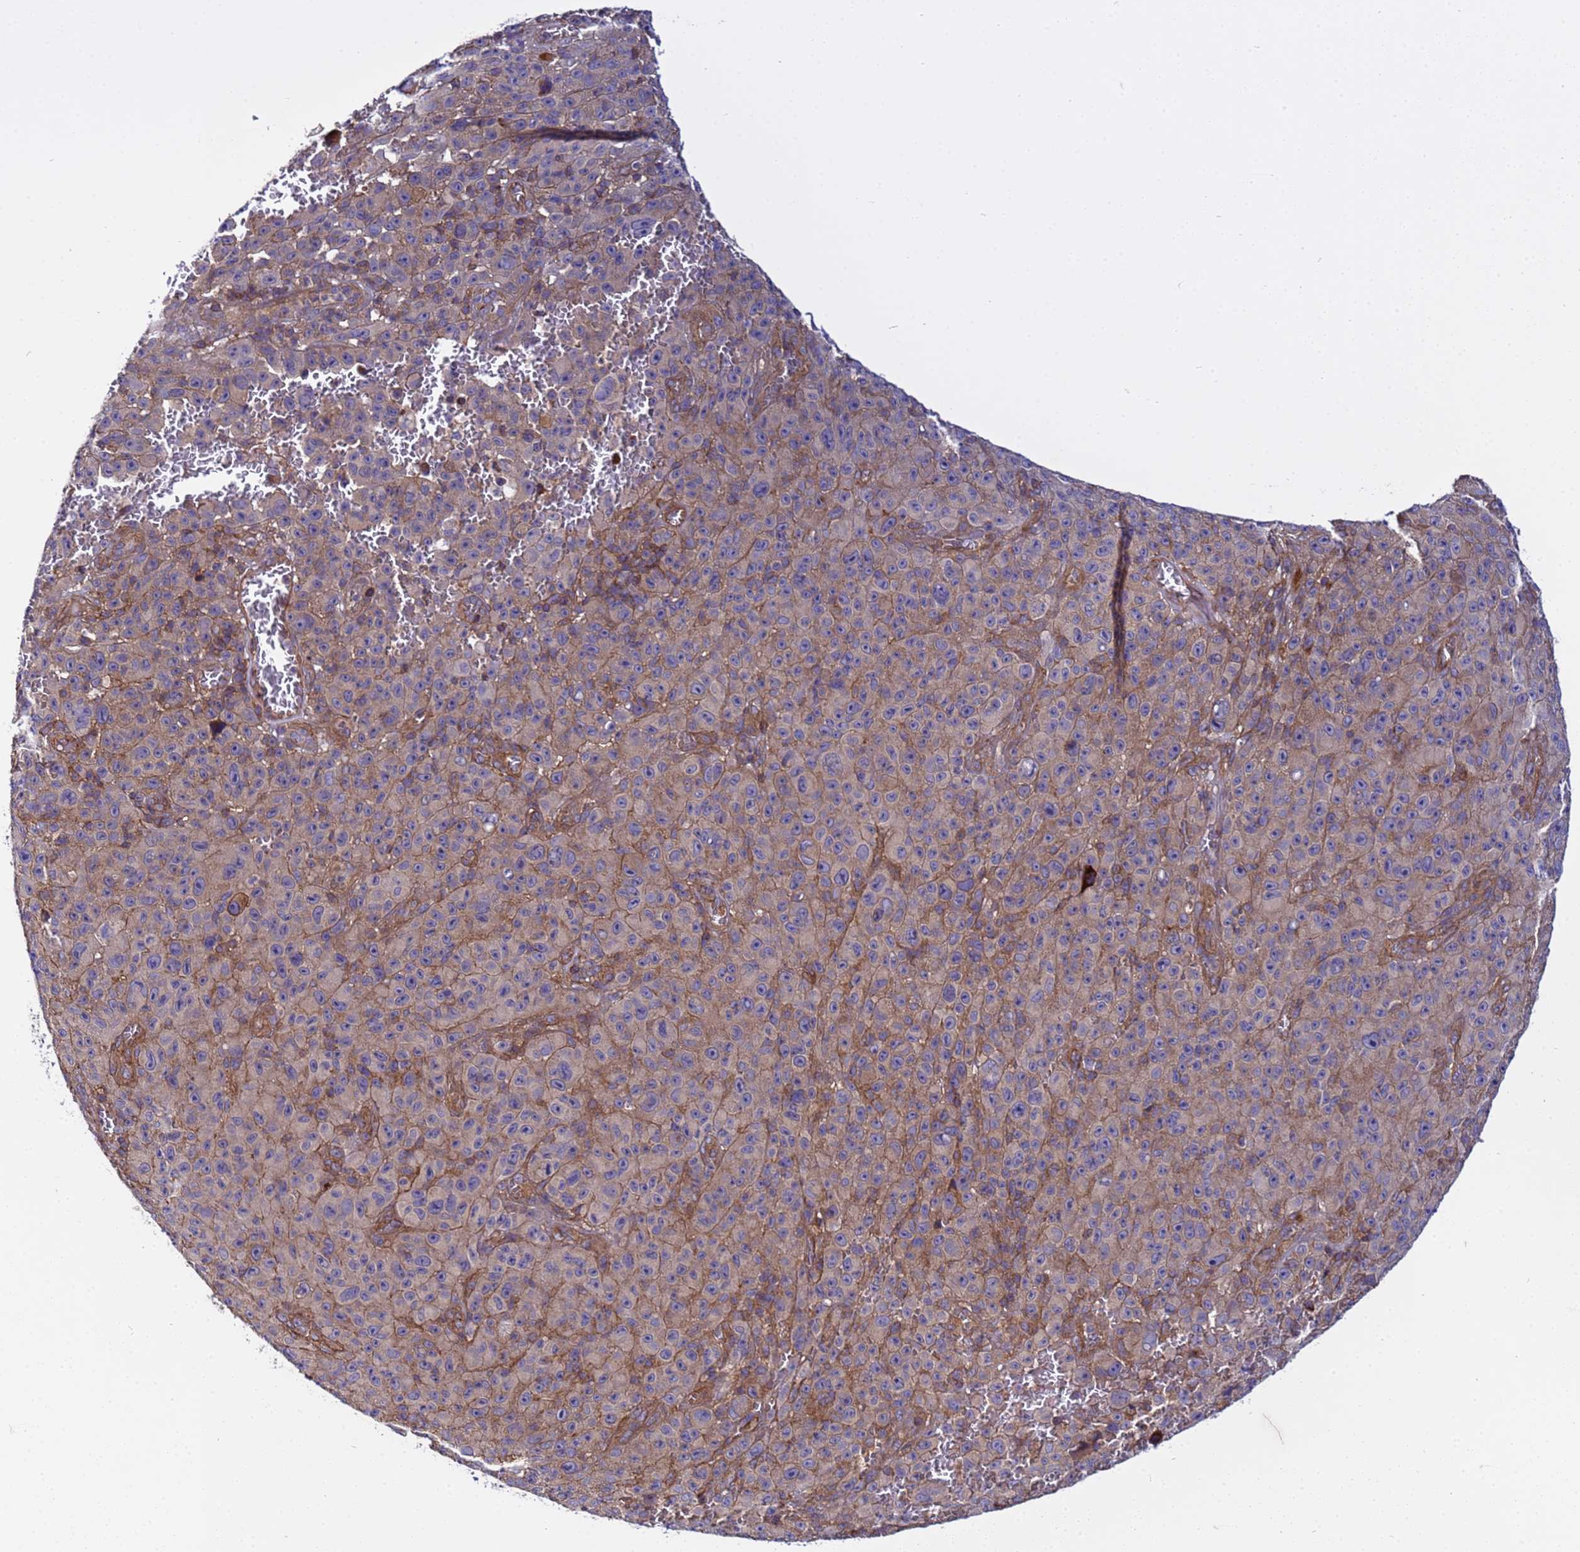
{"staining": {"intensity": "negative", "quantity": "none", "location": "none"}, "tissue": "melanoma", "cell_type": "Tumor cells", "image_type": "cancer", "snomed": [{"axis": "morphology", "description": "Malignant melanoma, NOS"}, {"axis": "topography", "description": "Skin"}], "caption": "A micrograph of human melanoma is negative for staining in tumor cells. The staining was performed using DAB to visualize the protein expression in brown, while the nuclei were stained in blue with hematoxylin (Magnification: 20x).", "gene": "STK38", "patient": {"sex": "female", "age": 82}}